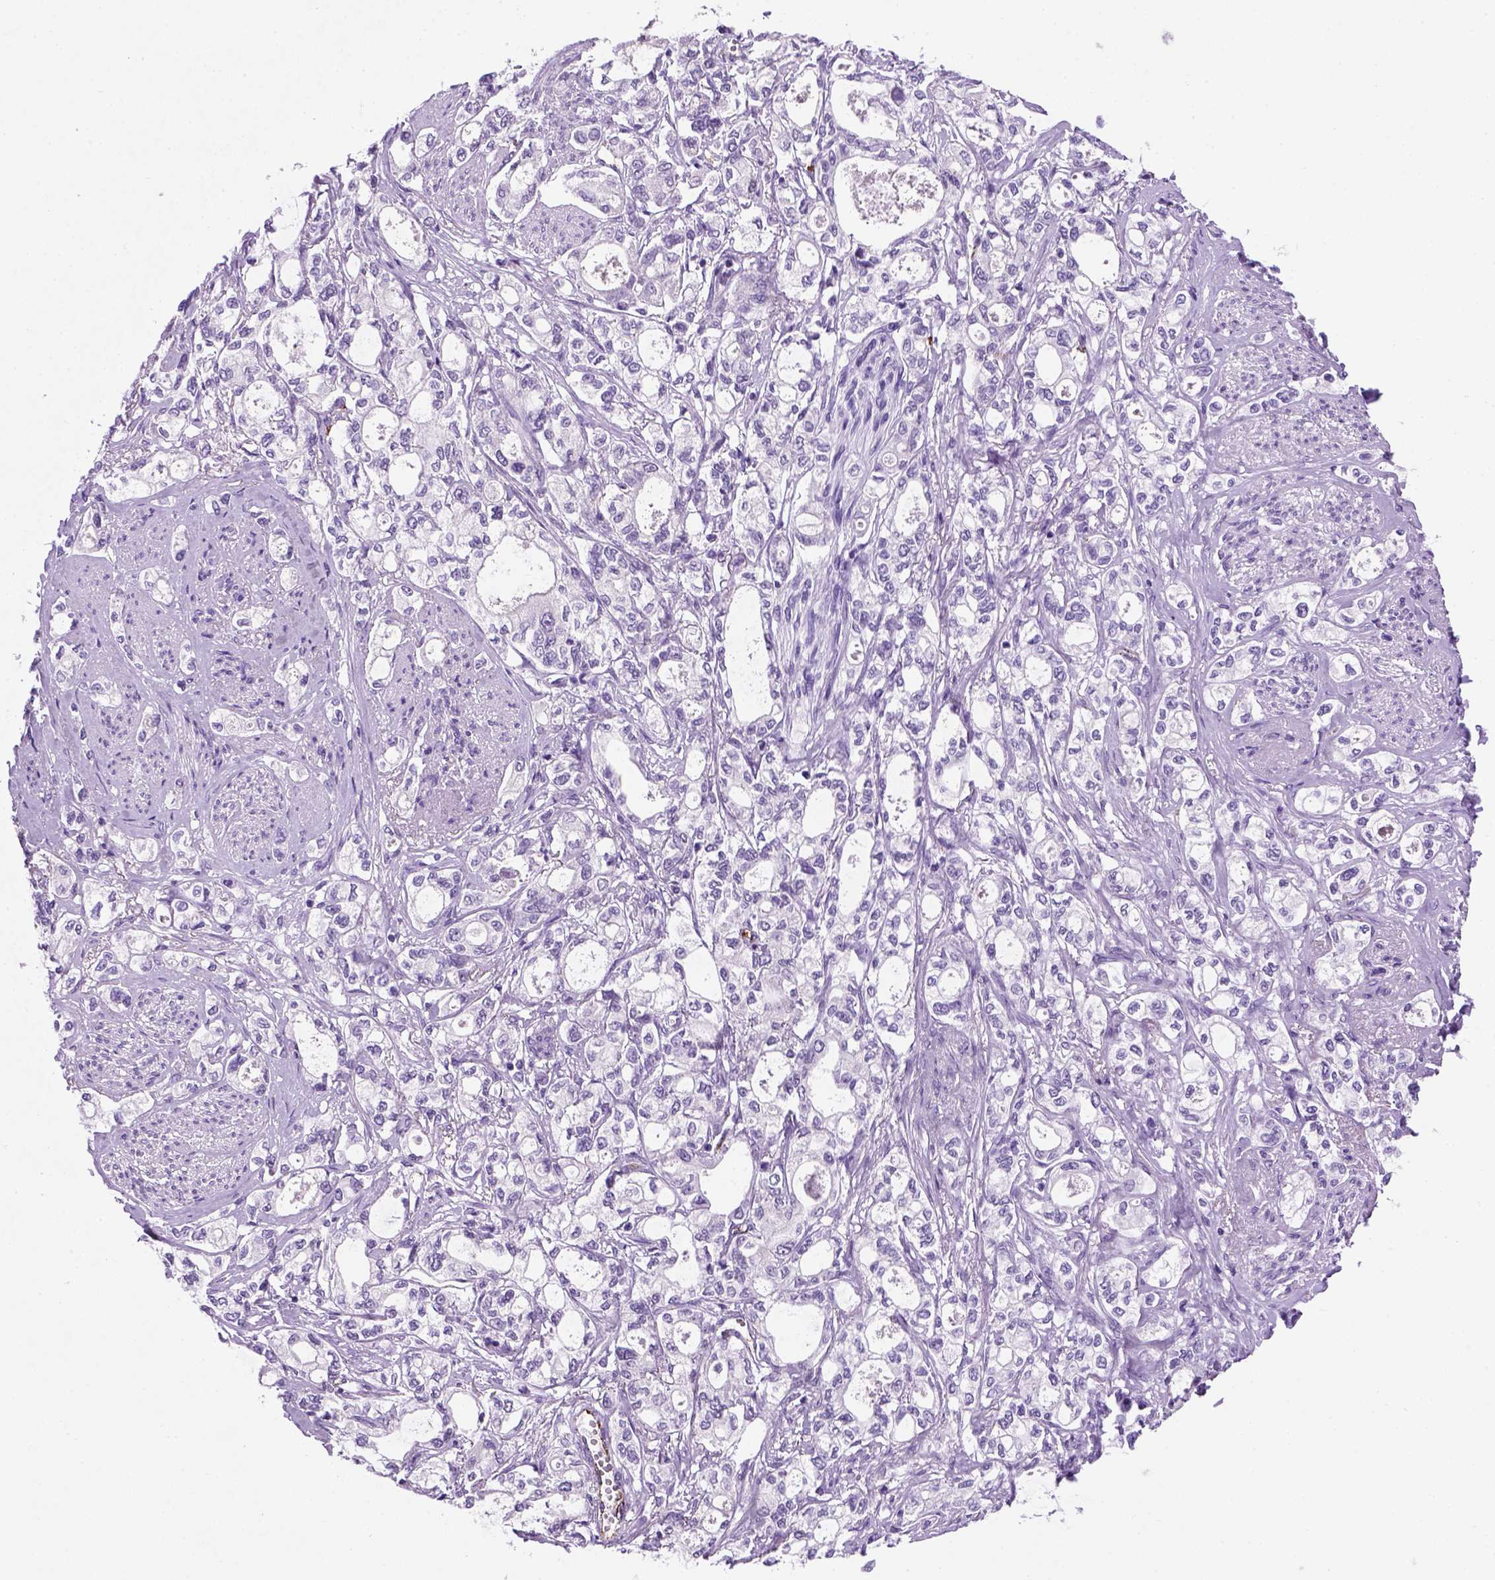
{"staining": {"intensity": "negative", "quantity": "none", "location": "none"}, "tissue": "stomach cancer", "cell_type": "Tumor cells", "image_type": "cancer", "snomed": [{"axis": "morphology", "description": "Adenocarcinoma, NOS"}, {"axis": "topography", "description": "Stomach"}], "caption": "Stomach cancer (adenocarcinoma) stained for a protein using IHC demonstrates no expression tumor cells.", "gene": "VWF", "patient": {"sex": "male", "age": 63}}